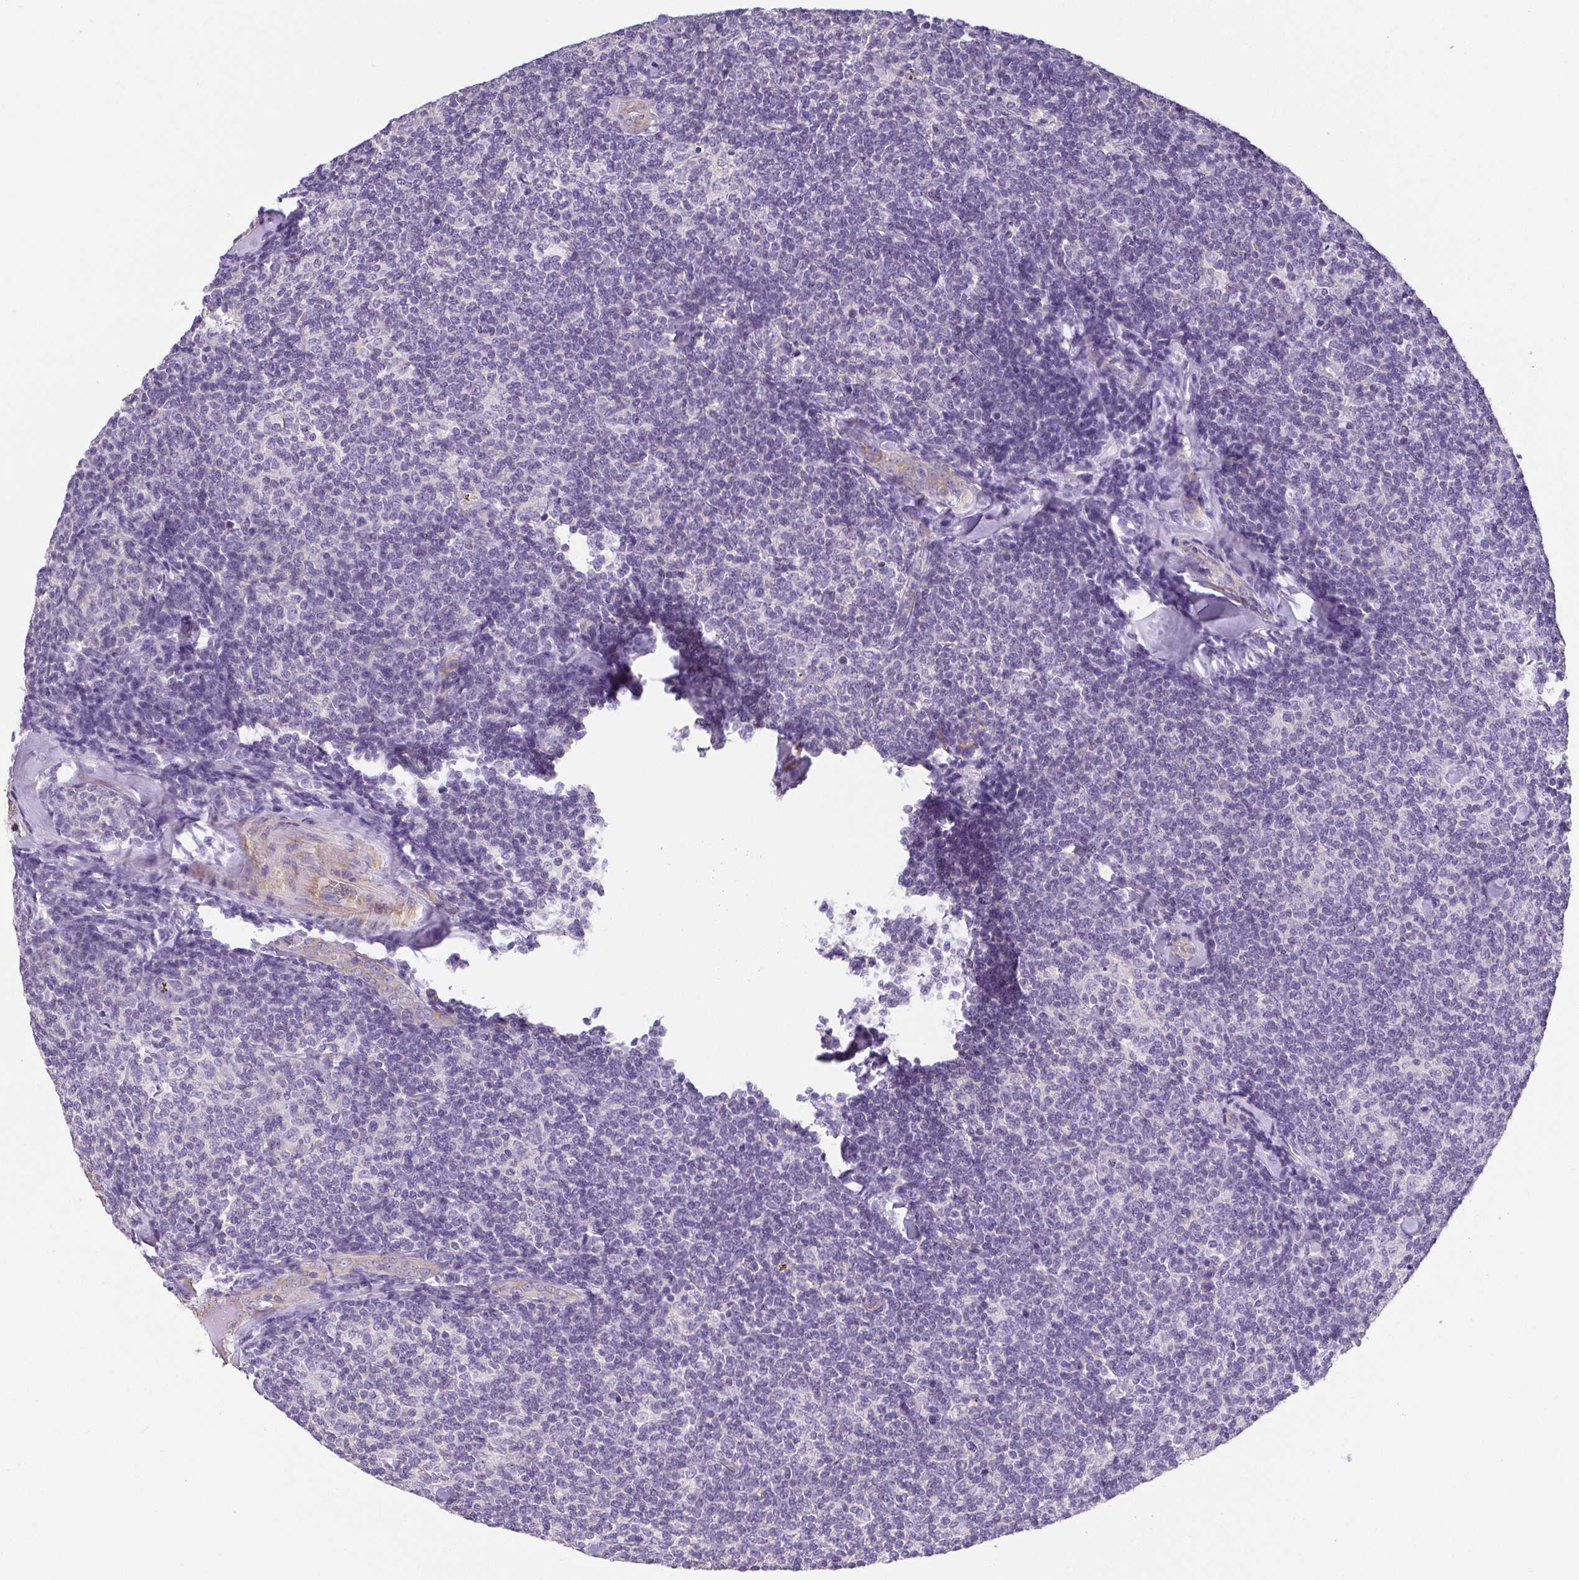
{"staining": {"intensity": "negative", "quantity": "none", "location": "none"}, "tissue": "lymphoma", "cell_type": "Tumor cells", "image_type": "cancer", "snomed": [{"axis": "morphology", "description": "Malignant lymphoma, non-Hodgkin's type, Low grade"}, {"axis": "topography", "description": "Lymph node"}], "caption": "A high-resolution micrograph shows immunohistochemistry staining of lymphoma, which shows no significant expression in tumor cells. The staining is performed using DAB (3,3'-diaminobenzidine) brown chromogen with nuclei counter-stained in using hematoxylin.", "gene": "MYL6", "patient": {"sex": "female", "age": 56}}